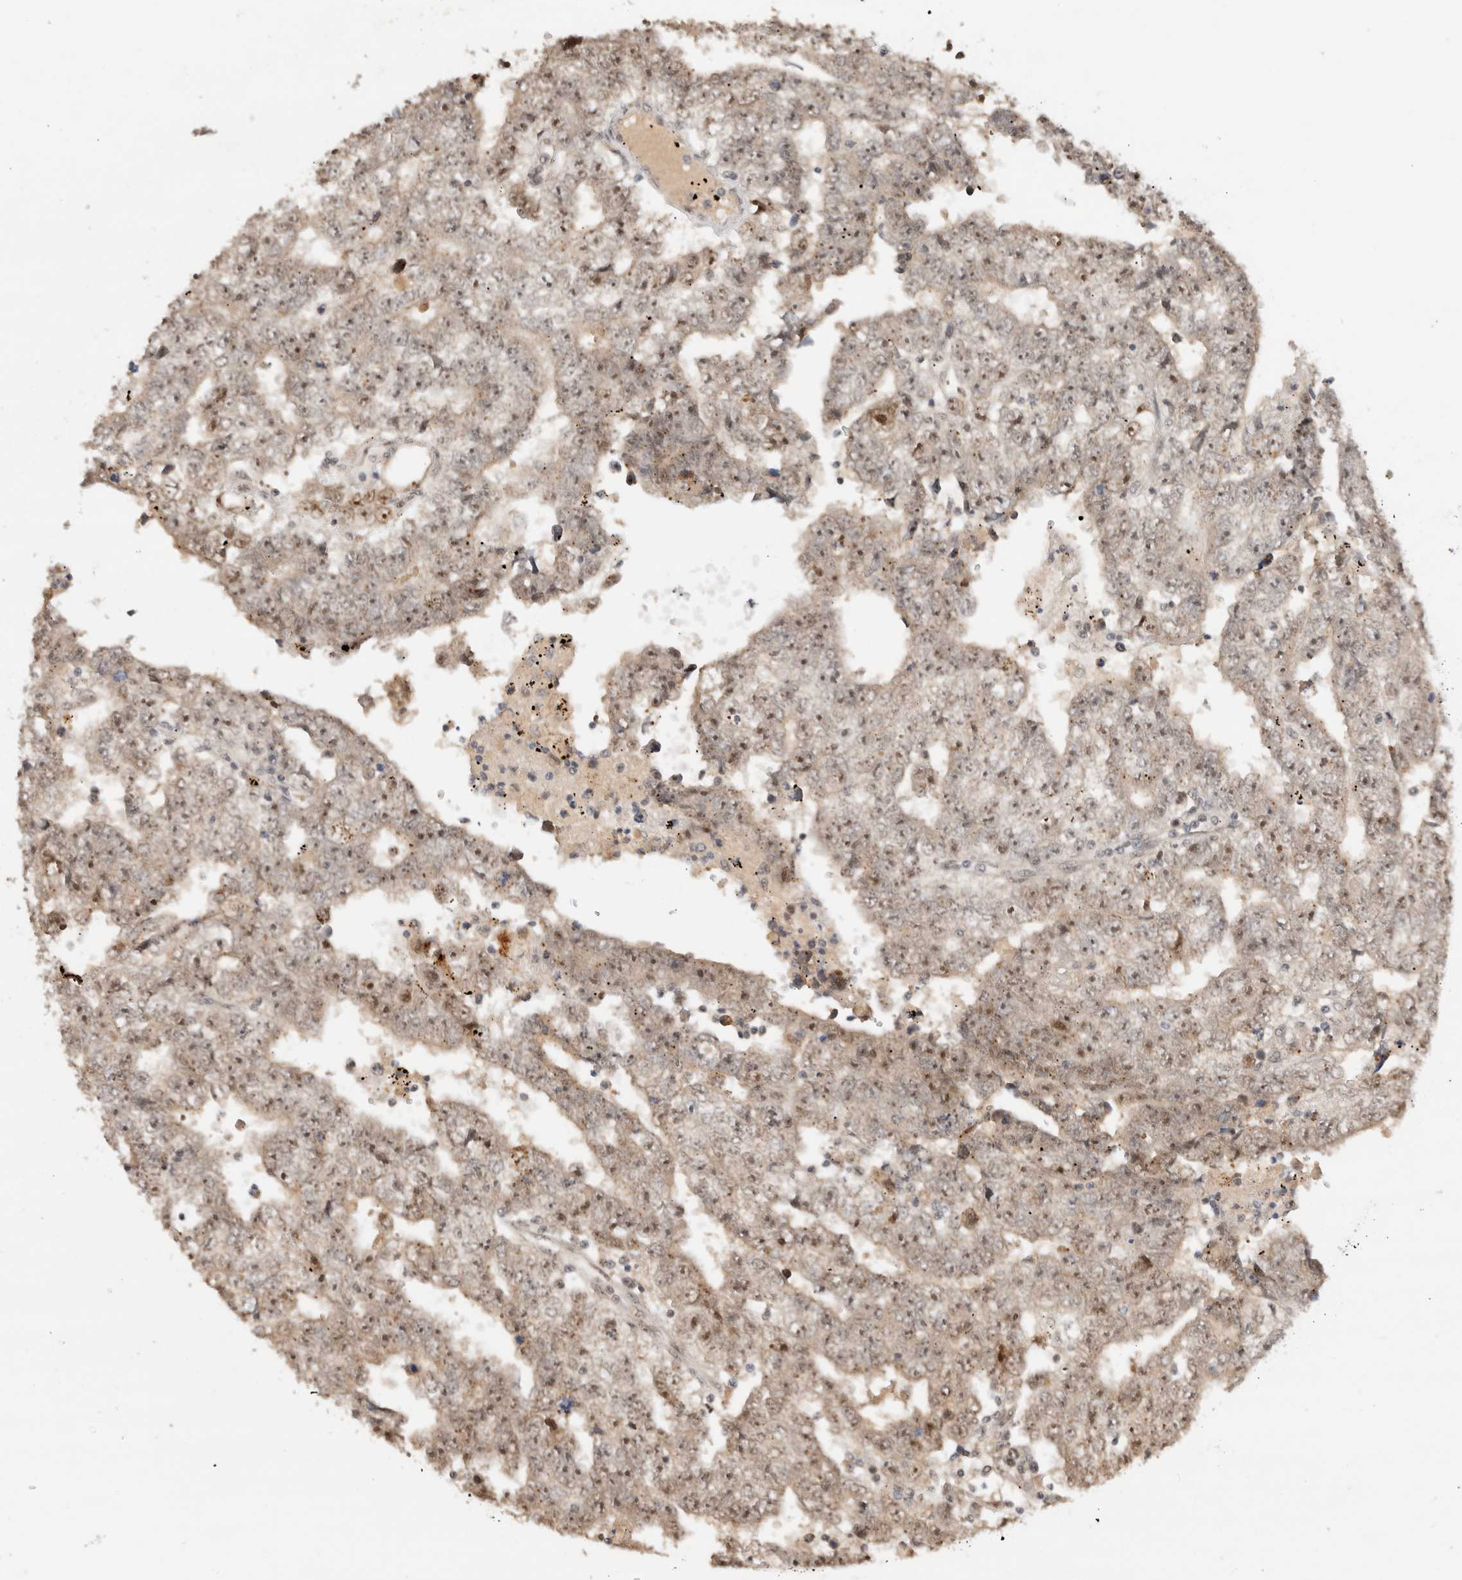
{"staining": {"intensity": "weak", "quantity": "<25%", "location": "nuclear"}, "tissue": "testis cancer", "cell_type": "Tumor cells", "image_type": "cancer", "snomed": [{"axis": "morphology", "description": "Carcinoma, Embryonal, NOS"}, {"axis": "topography", "description": "Testis"}], "caption": "Tumor cells show no significant protein expression in testis cancer (embryonal carcinoma).", "gene": "MPHOSPH6", "patient": {"sex": "male", "age": 25}}